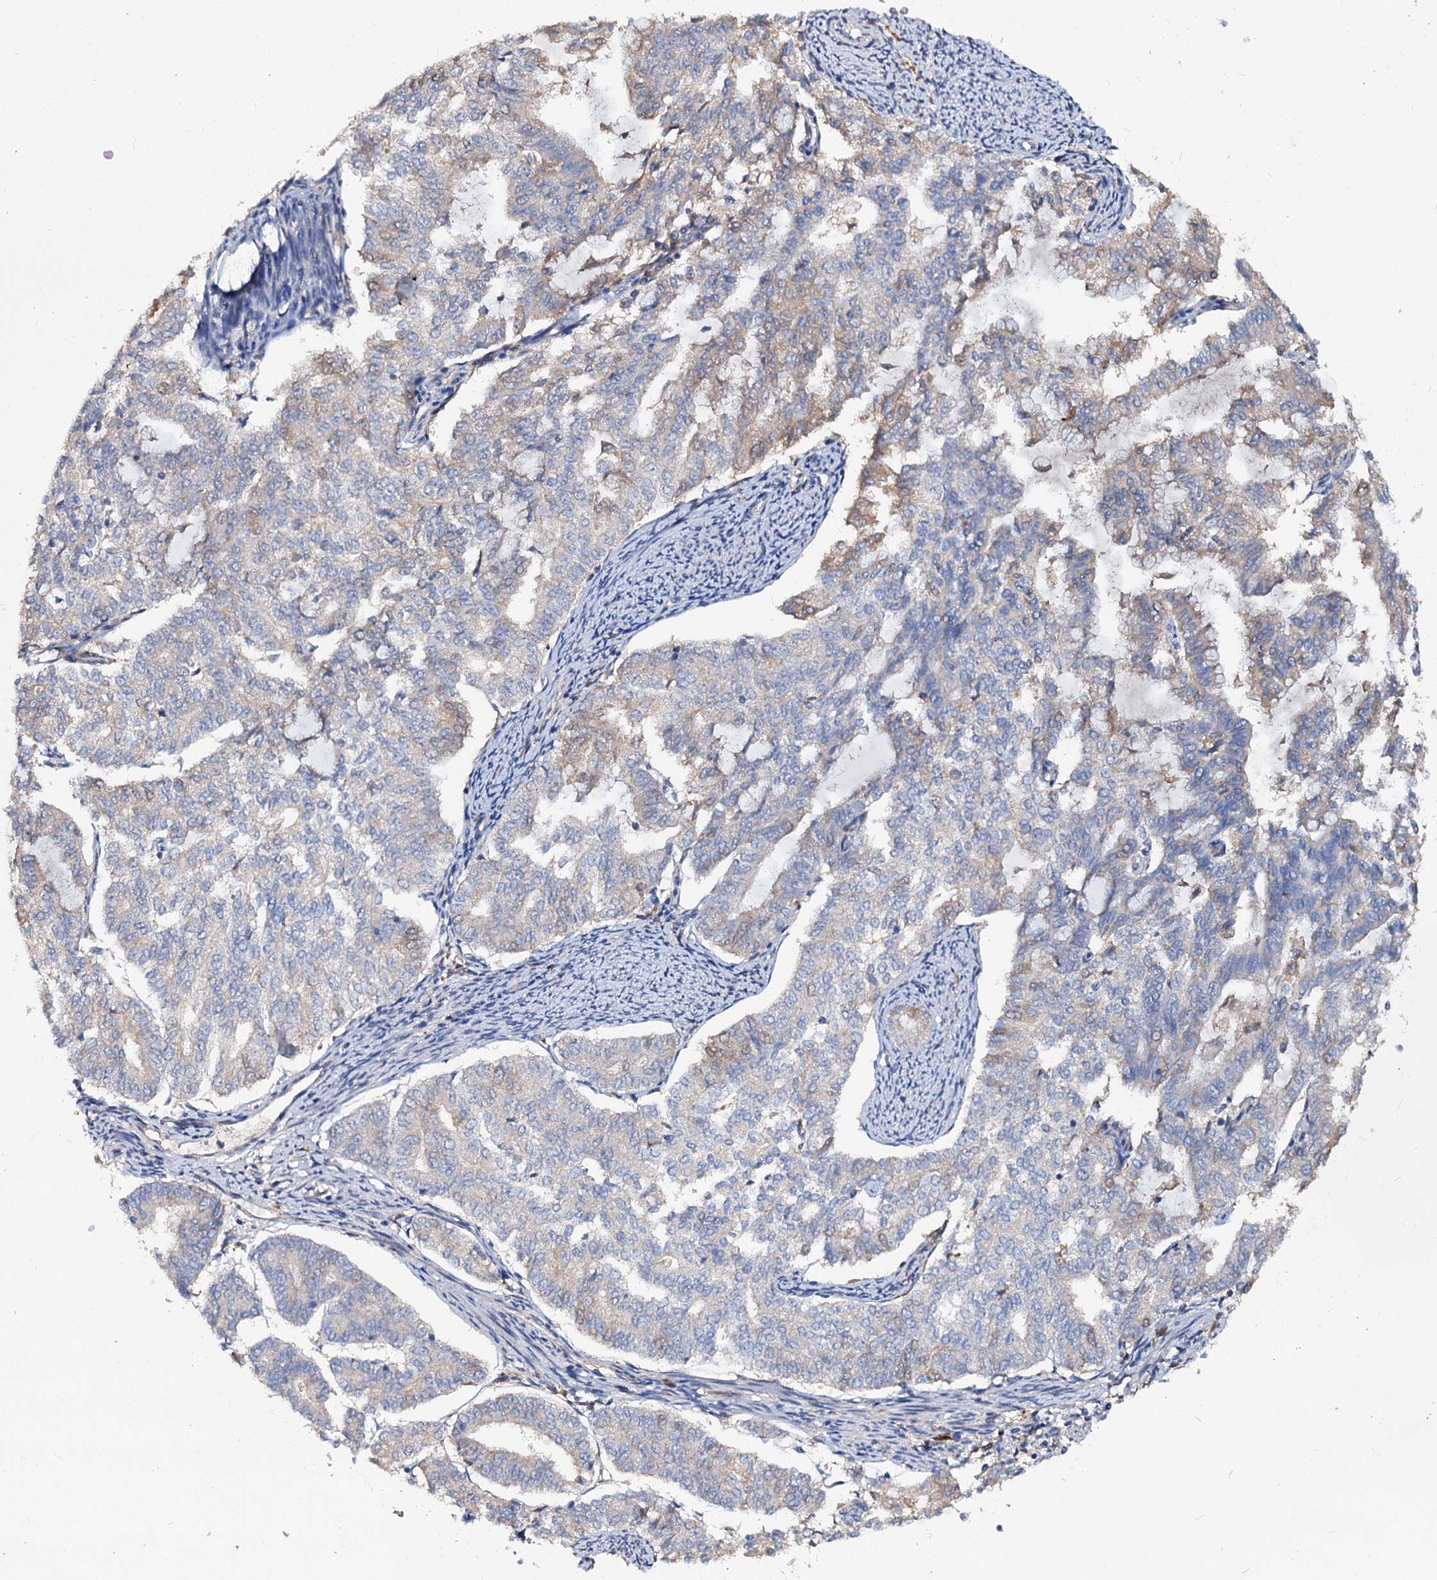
{"staining": {"intensity": "weak", "quantity": "<25%", "location": "cytoplasmic/membranous"}, "tissue": "endometrial cancer", "cell_type": "Tumor cells", "image_type": "cancer", "snomed": [{"axis": "morphology", "description": "Adenocarcinoma, NOS"}, {"axis": "topography", "description": "Endometrium"}], "caption": "DAB (3,3'-diaminobenzidine) immunohistochemical staining of adenocarcinoma (endometrial) reveals no significant expression in tumor cells.", "gene": "ACY3", "patient": {"sex": "female", "age": 79}}